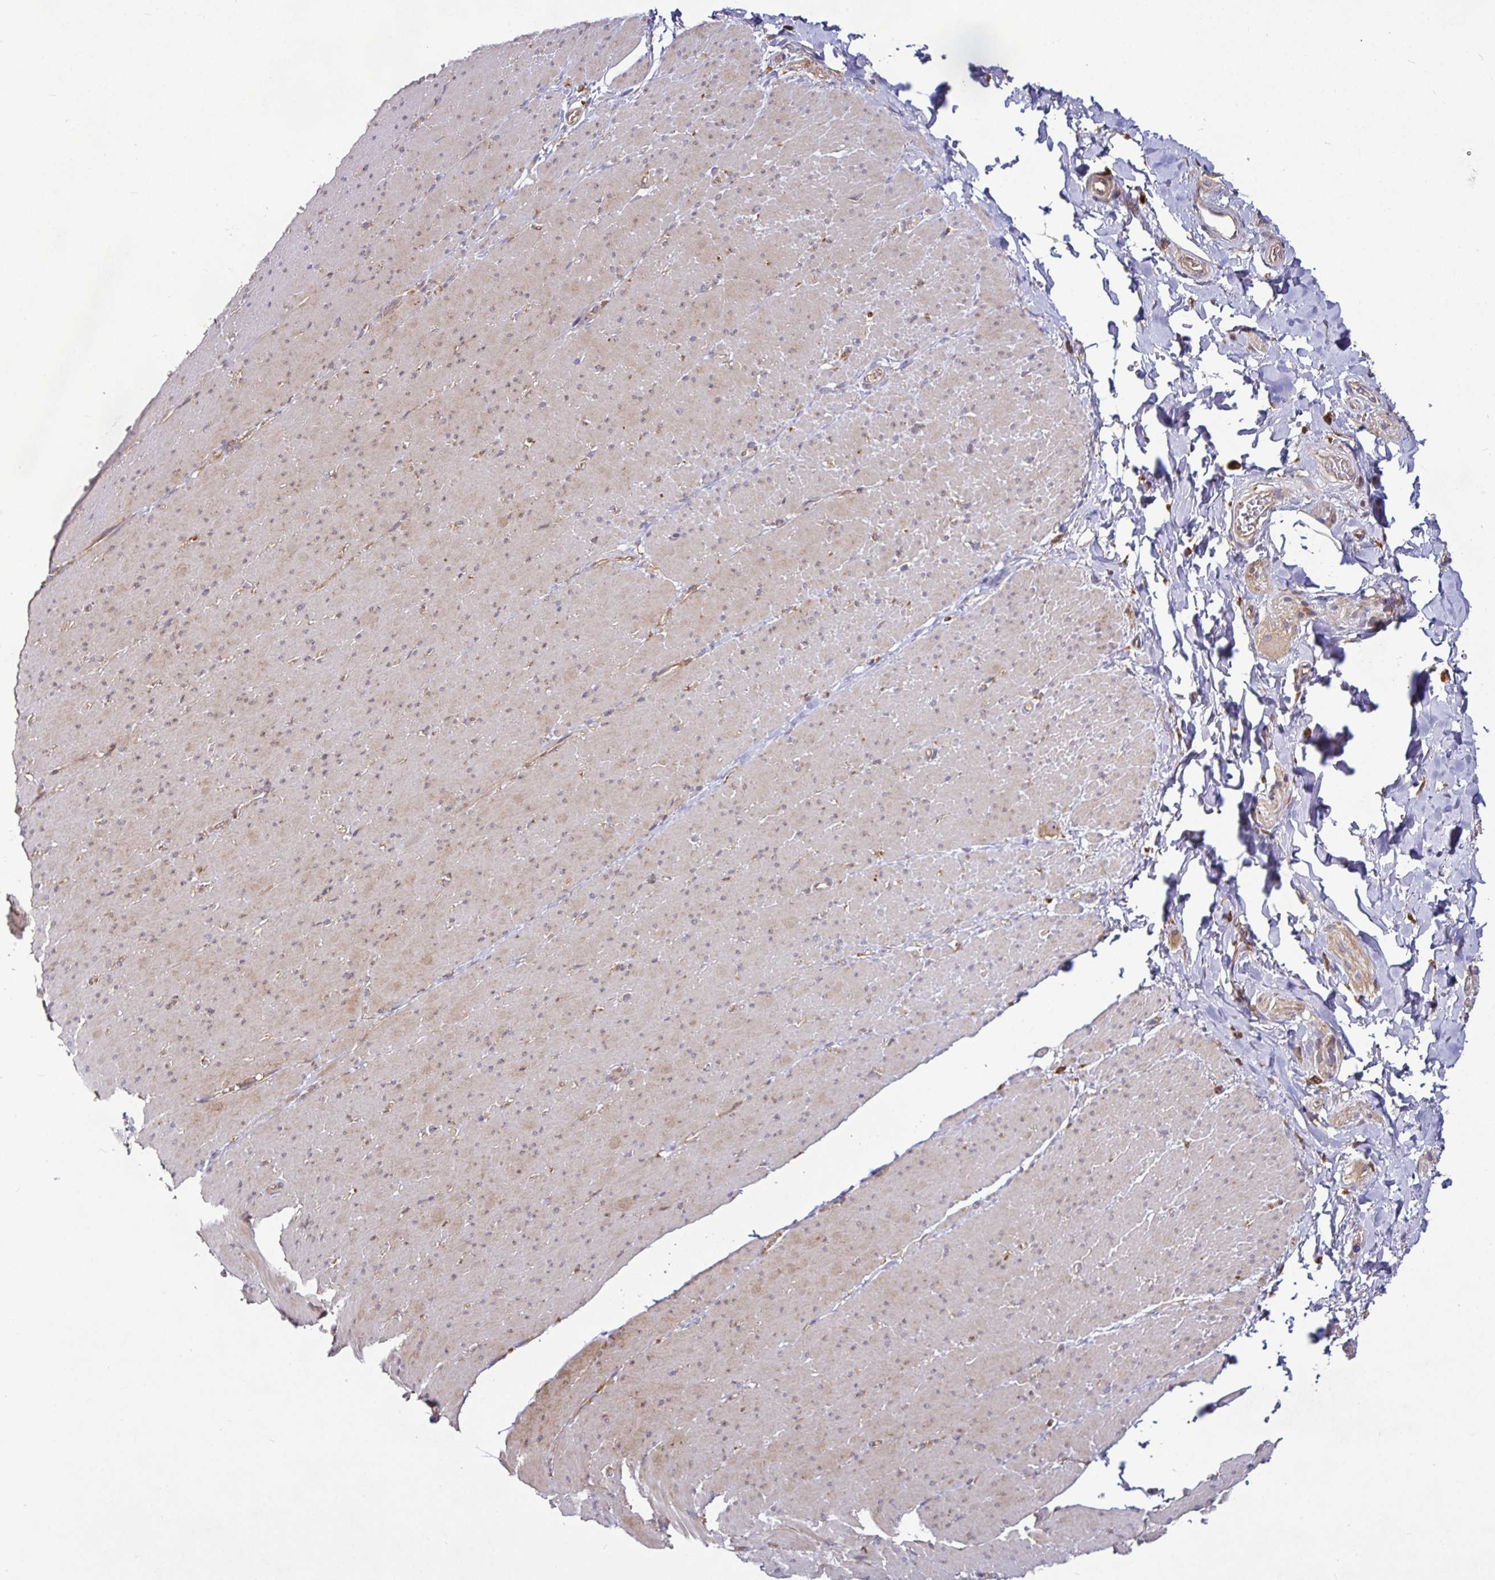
{"staining": {"intensity": "weak", "quantity": "25%-75%", "location": "cytoplasmic/membranous"}, "tissue": "smooth muscle", "cell_type": "Smooth muscle cells", "image_type": "normal", "snomed": [{"axis": "morphology", "description": "Normal tissue, NOS"}, {"axis": "topography", "description": "Smooth muscle"}, {"axis": "topography", "description": "Rectum"}], "caption": "Immunohistochemistry photomicrograph of benign human smooth muscle stained for a protein (brown), which reveals low levels of weak cytoplasmic/membranous positivity in about 25%-75% of smooth muscle cells.", "gene": "SNX8", "patient": {"sex": "male", "age": 53}}